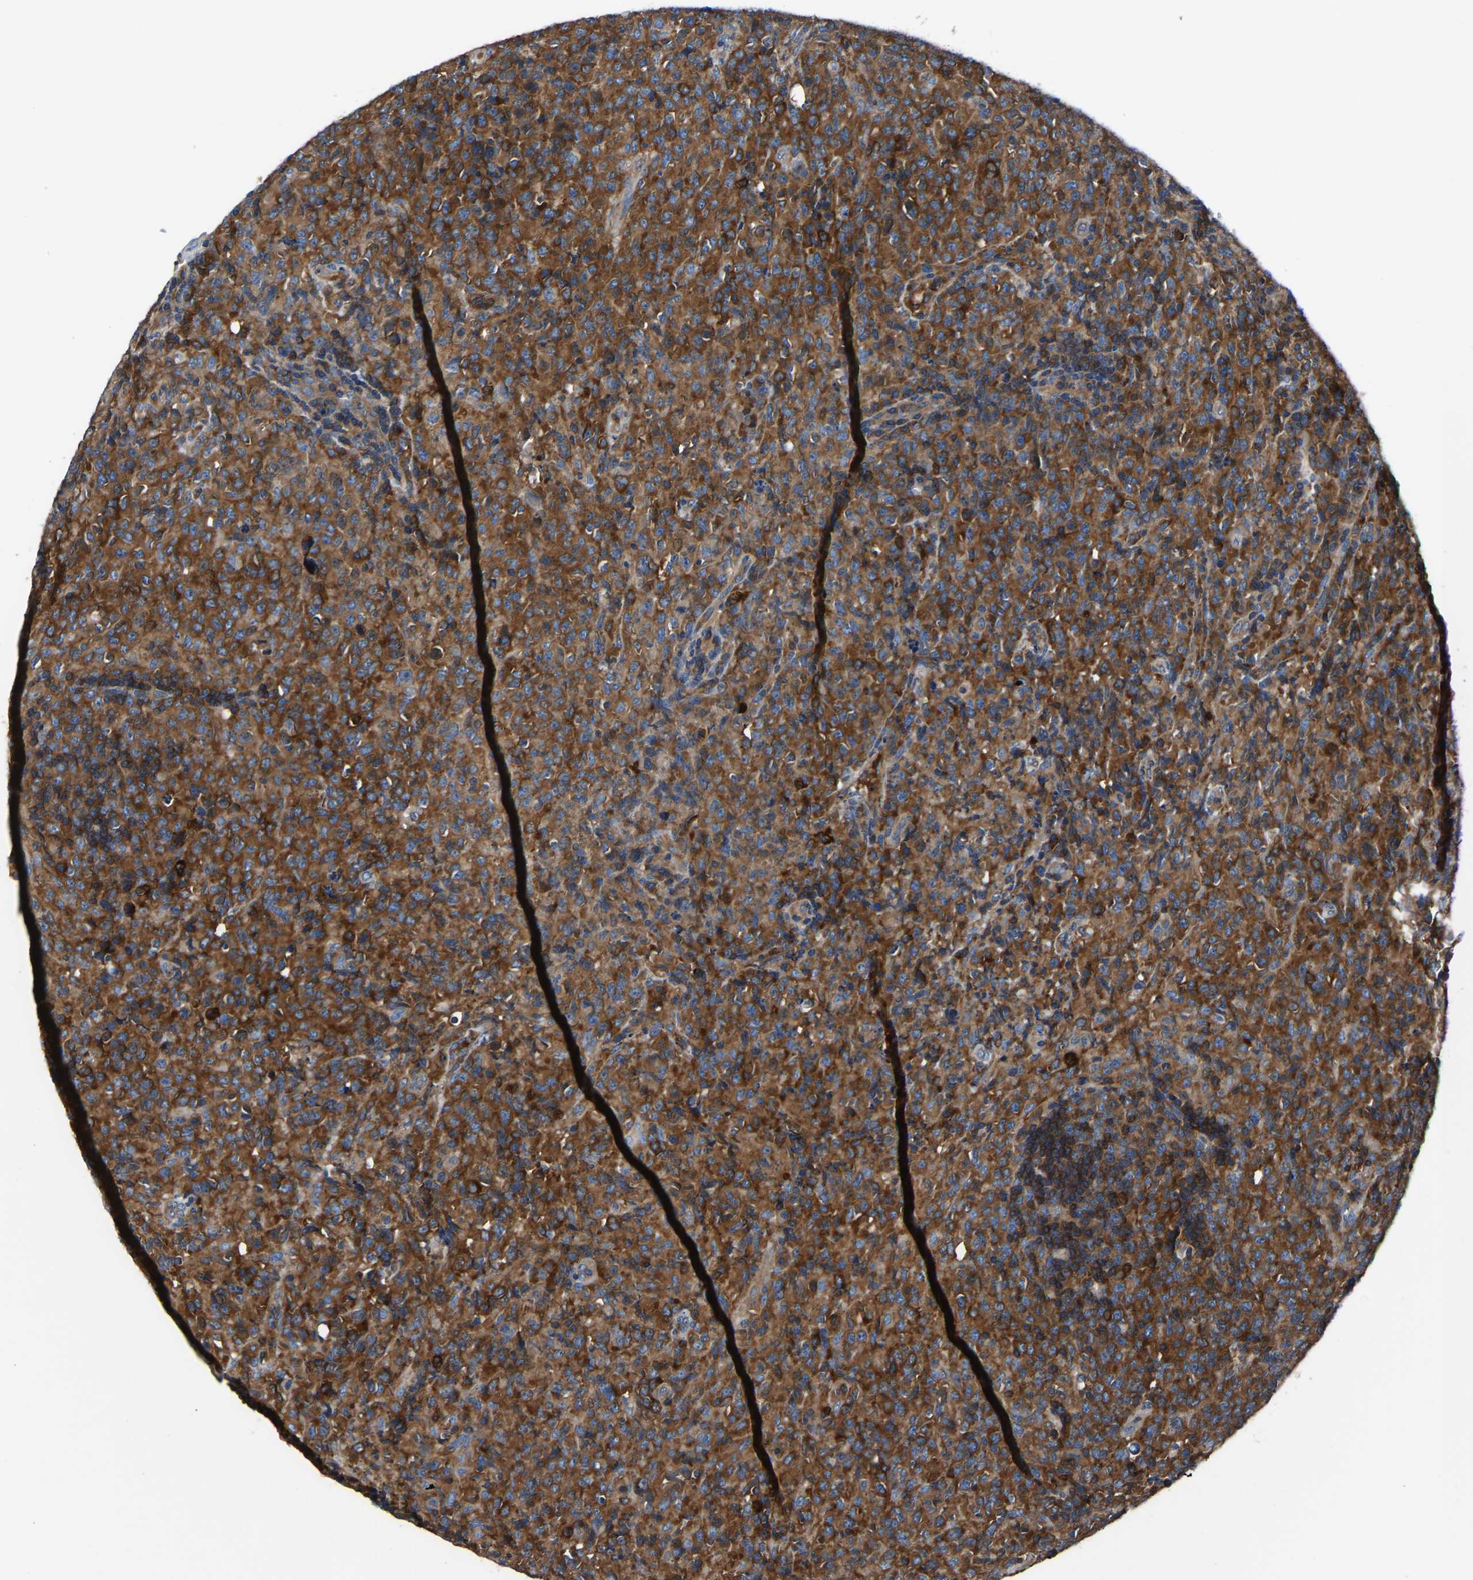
{"staining": {"intensity": "moderate", "quantity": ">75%", "location": "cytoplasmic/membranous"}, "tissue": "lymphoma", "cell_type": "Tumor cells", "image_type": "cancer", "snomed": [{"axis": "morphology", "description": "Malignant lymphoma, non-Hodgkin's type, High grade"}, {"axis": "topography", "description": "Tonsil"}], "caption": "High-grade malignant lymphoma, non-Hodgkin's type stained with a brown dye demonstrates moderate cytoplasmic/membranous positive staining in approximately >75% of tumor cells.", "gene": "PRKAR1A", "patient": {"sex": "female", "age": 36}}